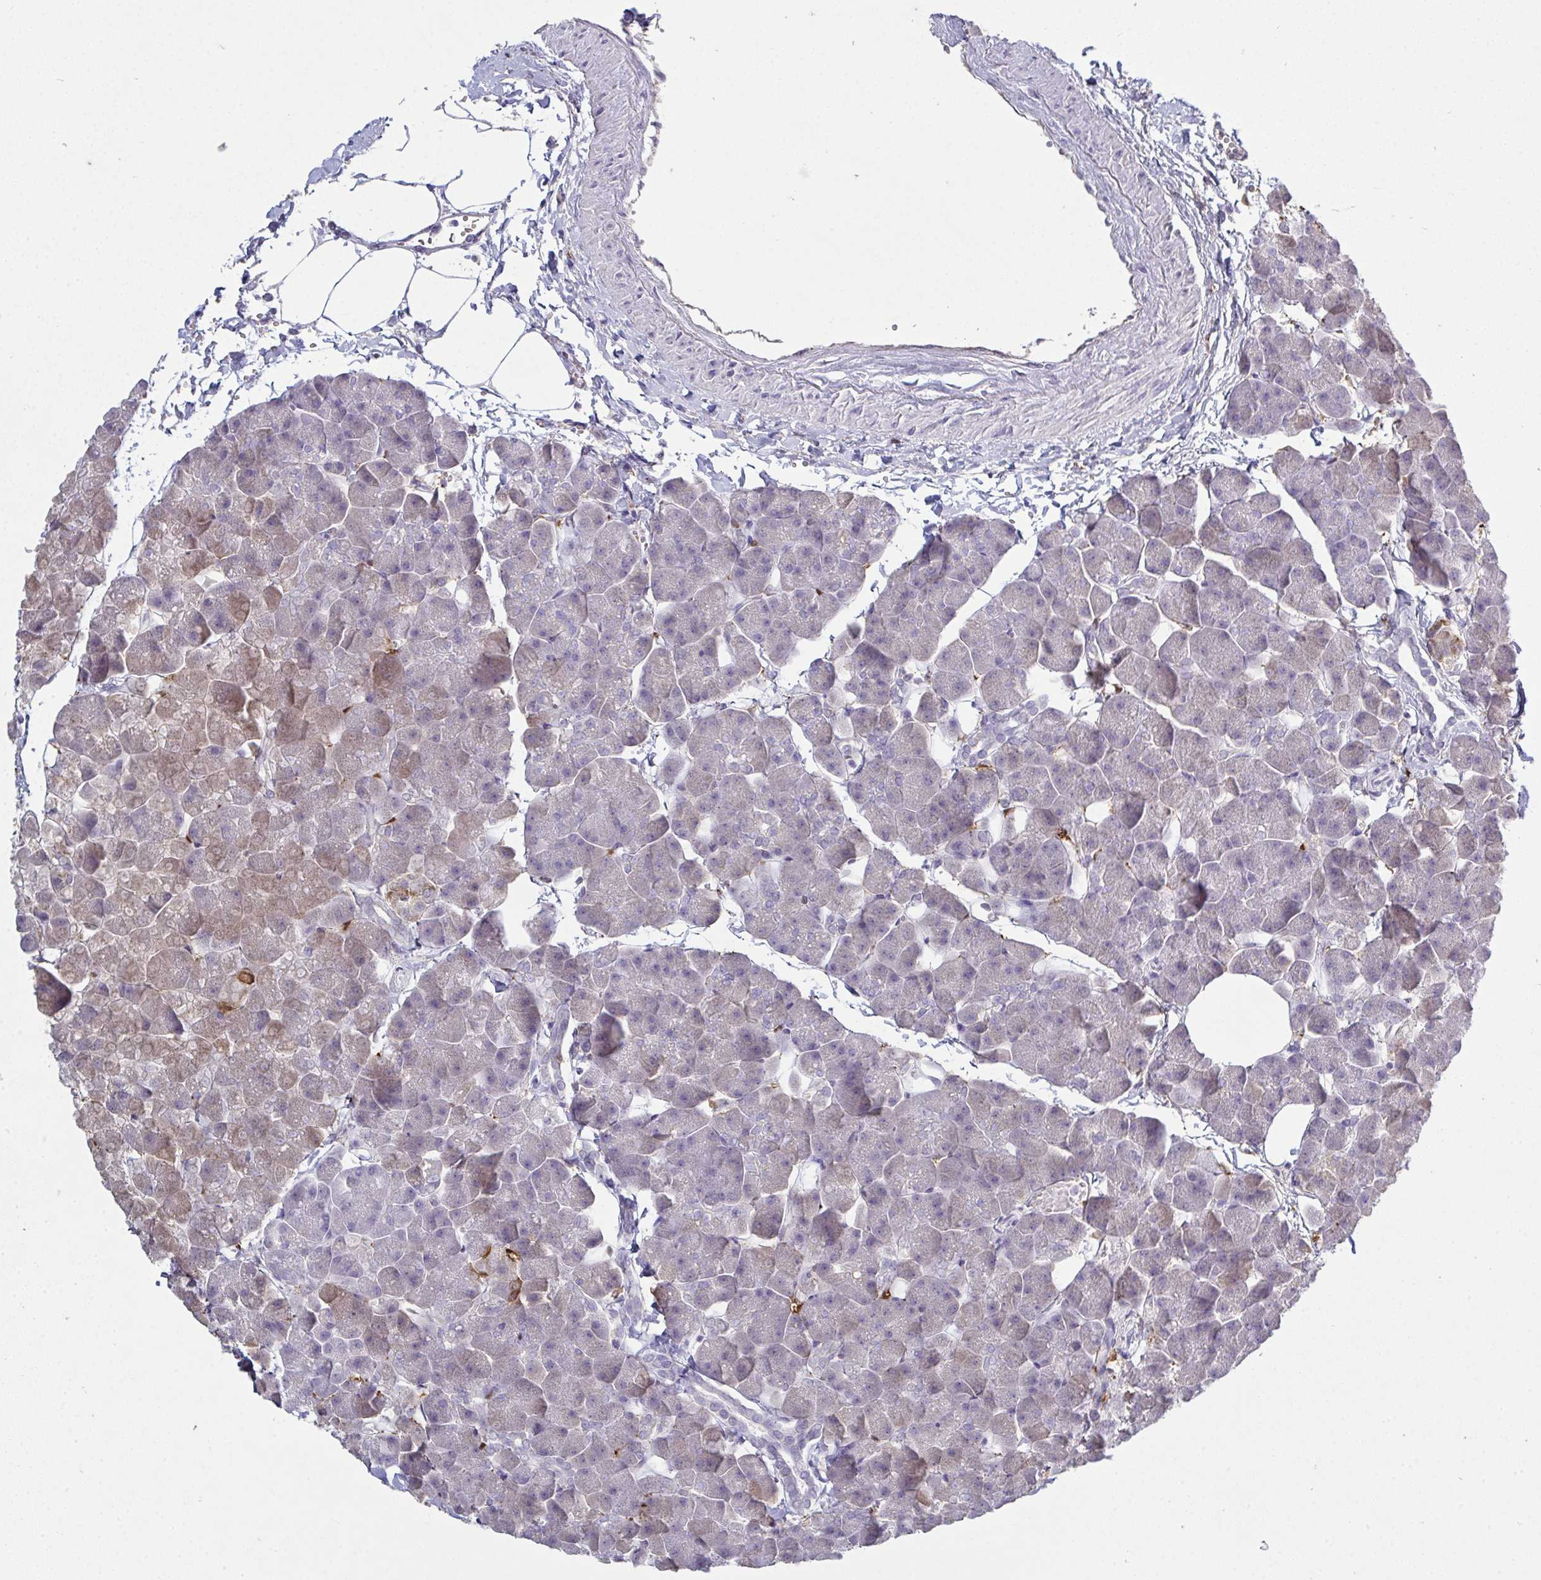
{"staining": {"intensity": "weak", "quantity": "<25%", "location": "cytoplasmic/membranous"}, "tissue": "pancreas", "cell_type": "Exocrine glandular cells", "image_type": "normal", "snomed": [{"axis": "morphology", "description": "Normal tissue, NOS"}, {"axis": "topography", "description": "Pancreas"}], "caption": "A photomicrograph of pancreas stained for a protein reveals no brown staining in exocrine glandular cells. (Stains: DAB (3,3'-diaminobenzidine) IHC with hematoxylin counter stain, Microscopy: brightfield microscopy at high magnification).", "gene": "ADAM21", "patient": {"sex": "male", "age": 35}}